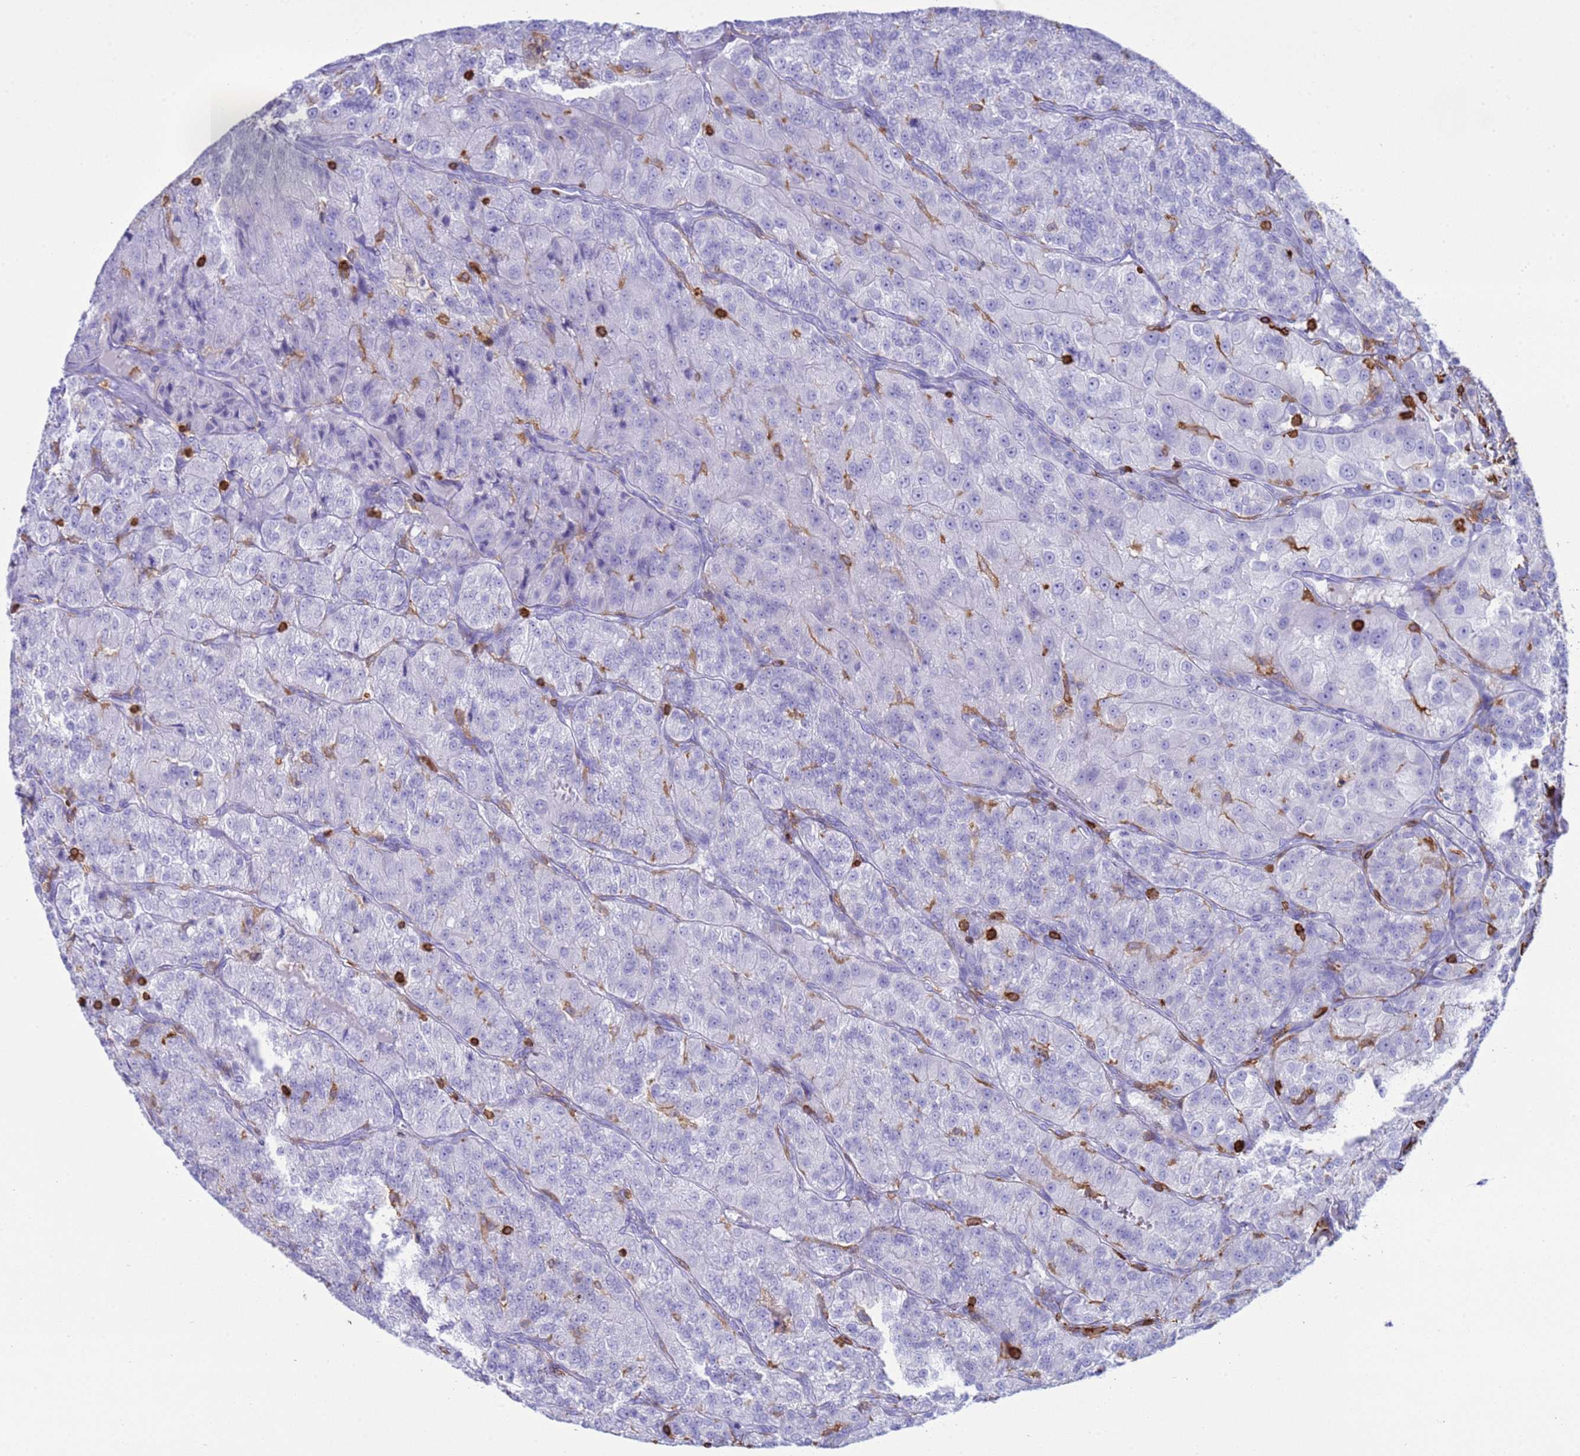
{"staining": {"intensity": "negative", "quantity": "none", "location": "none"}, "tissue": "renal cancer", "cell_type": "Tumor cells", "image_type": "cancer", "snomed": [{"axis": "morphology", "description": "Adenocarcinoma, NOS"}, {"axis": "topography", "description": "Kidney"}], "caption": "Immunohistochemistry histopathology image of neoplastic tissue: human renal cancer (adenocarcinoma) stained with DAB displays no significant protein staining in tumor cells.", "gene": "IRF5", "patient": {"sex": "female", "age": 63}}